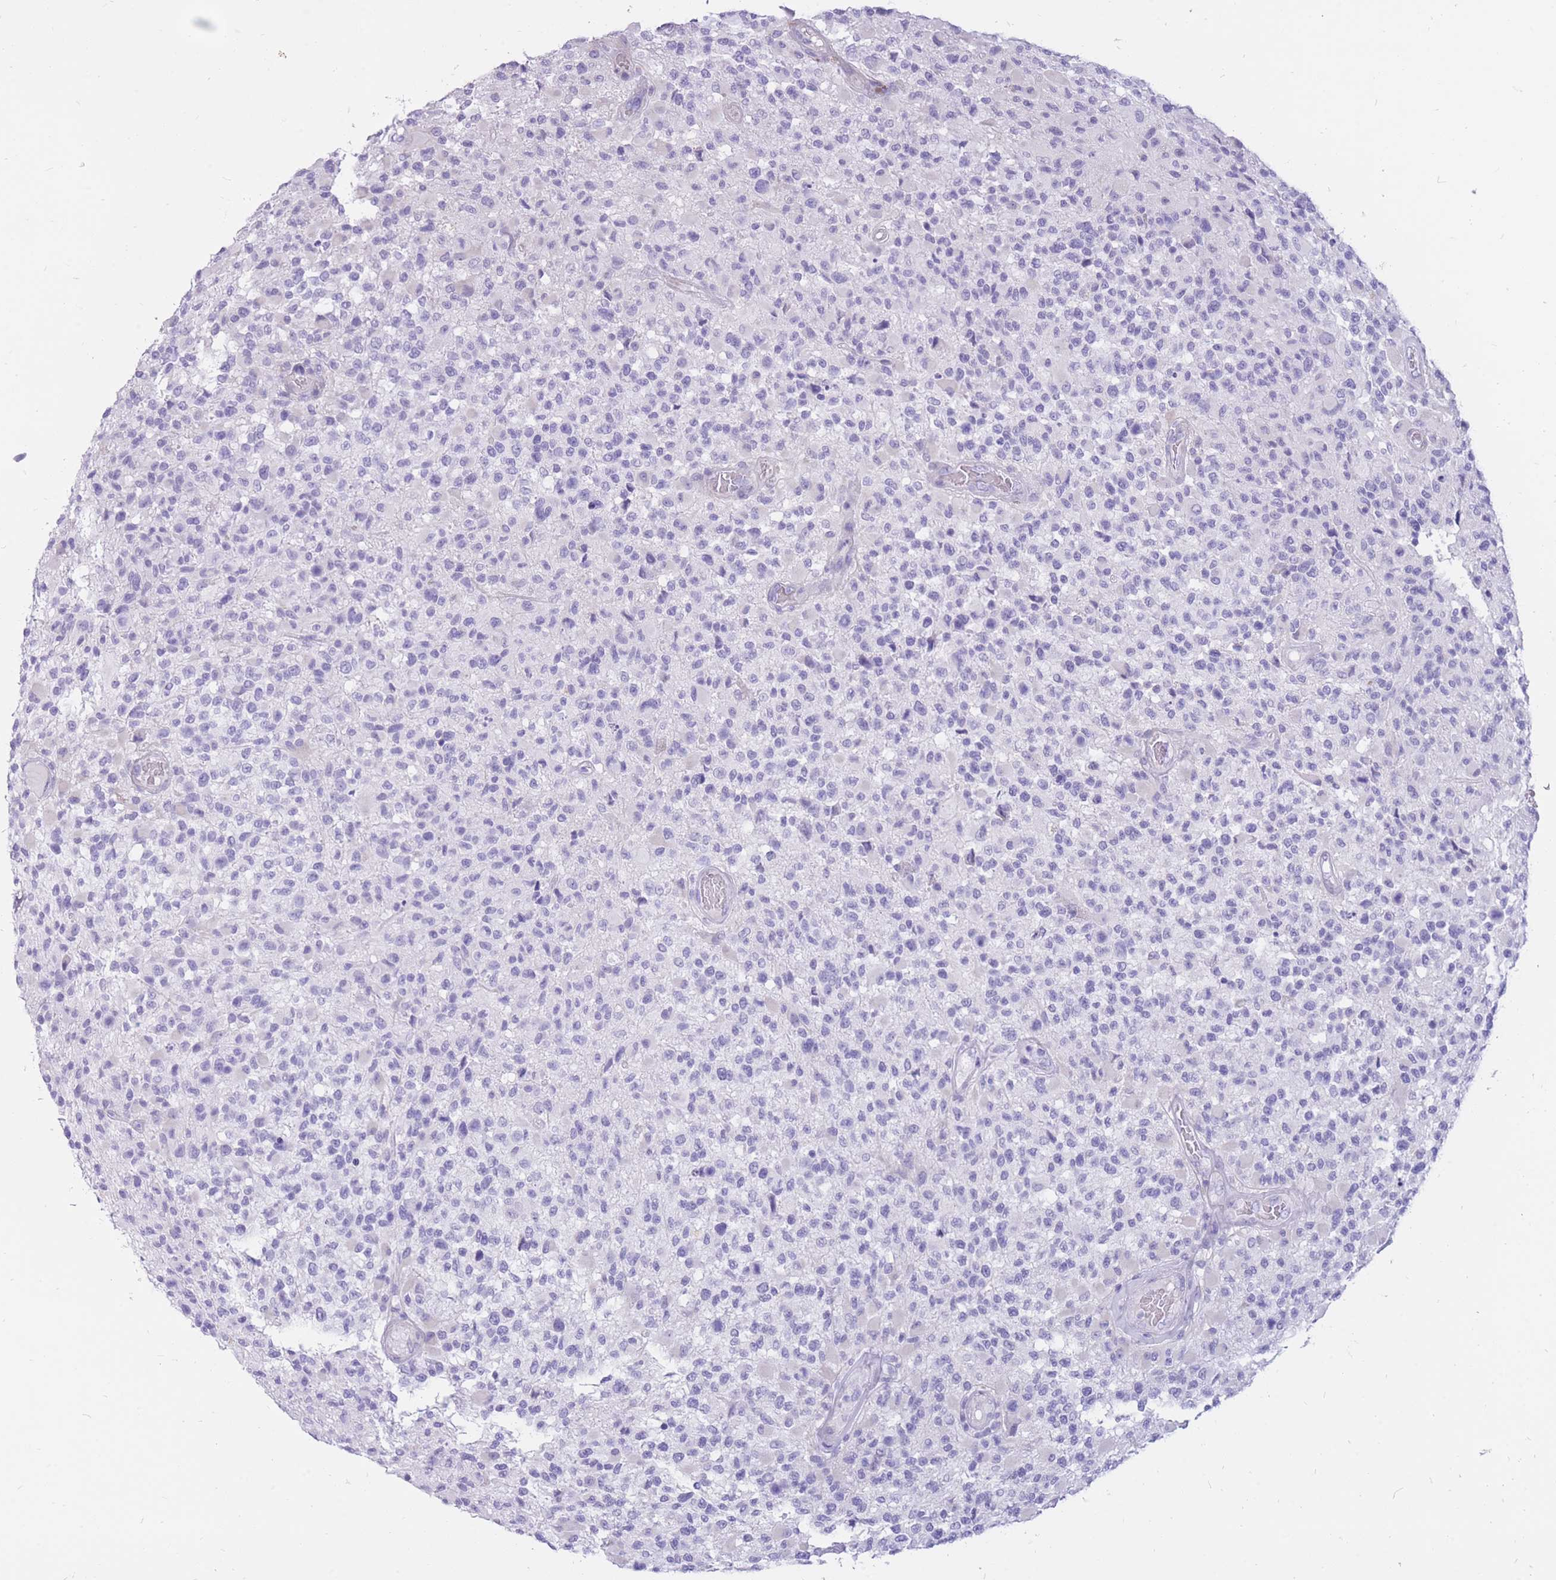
{"staining": {"intensity": "negative", "quantity": "none", "location": "none"}, "tissue": "glioma", "cell_type": "Tumor cells", "image_type": "cancer", "snomed": [{"axis": "morphology", "description": "Glioma, malignant, High grade"}, {"axis": "morphology", "description": "Glioblastoma, NOS"}, {"axis": "topography", "description": "Brain"}], "caption": "The immunohistochemistry photomicrograph has no significant expression in tumor cells of glioma tissue. (Immunohistochemistry (ihc), brightfield microscopy, high magnification).", "gene": "CYP21A2", "patient": {"sex": "male", "age": 60}}